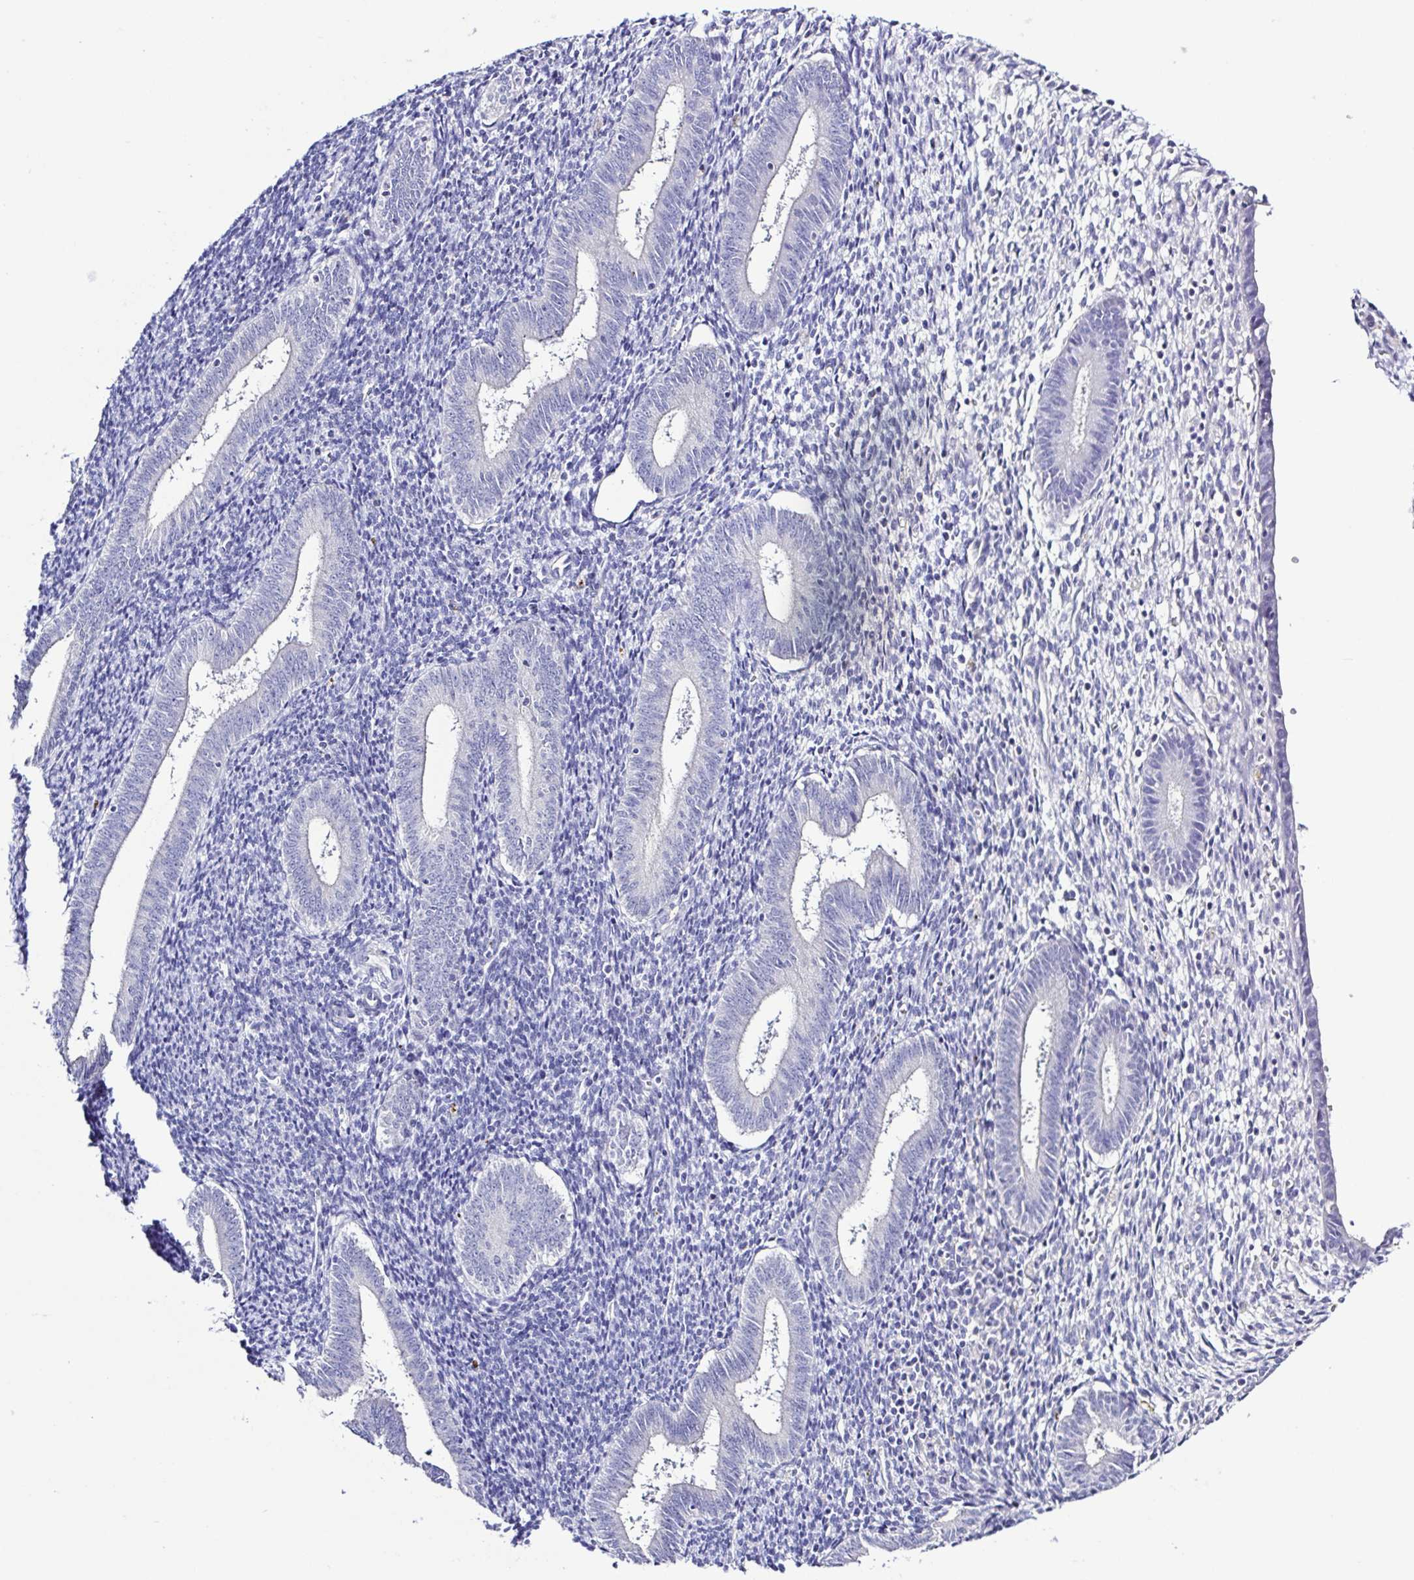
{"staining": {"intensity": "negative", "quantity": "none", "location": "none"}, "tissue": "endometrium", "cell_type": "Cells in endometrial stroma", "image_type": "normal", "snomed": [{"axis": "morphology", "description": "Normal tissue, NOS"}, {"axis": "topography", "description": "Endometrium"}], "caption": "Immunohistochemical staining of benign endometrium reveals no significant positivity in cells in endometrial stroma.", "gene": "GABBR2", "patient": {"sex": "female", "age": 25}}